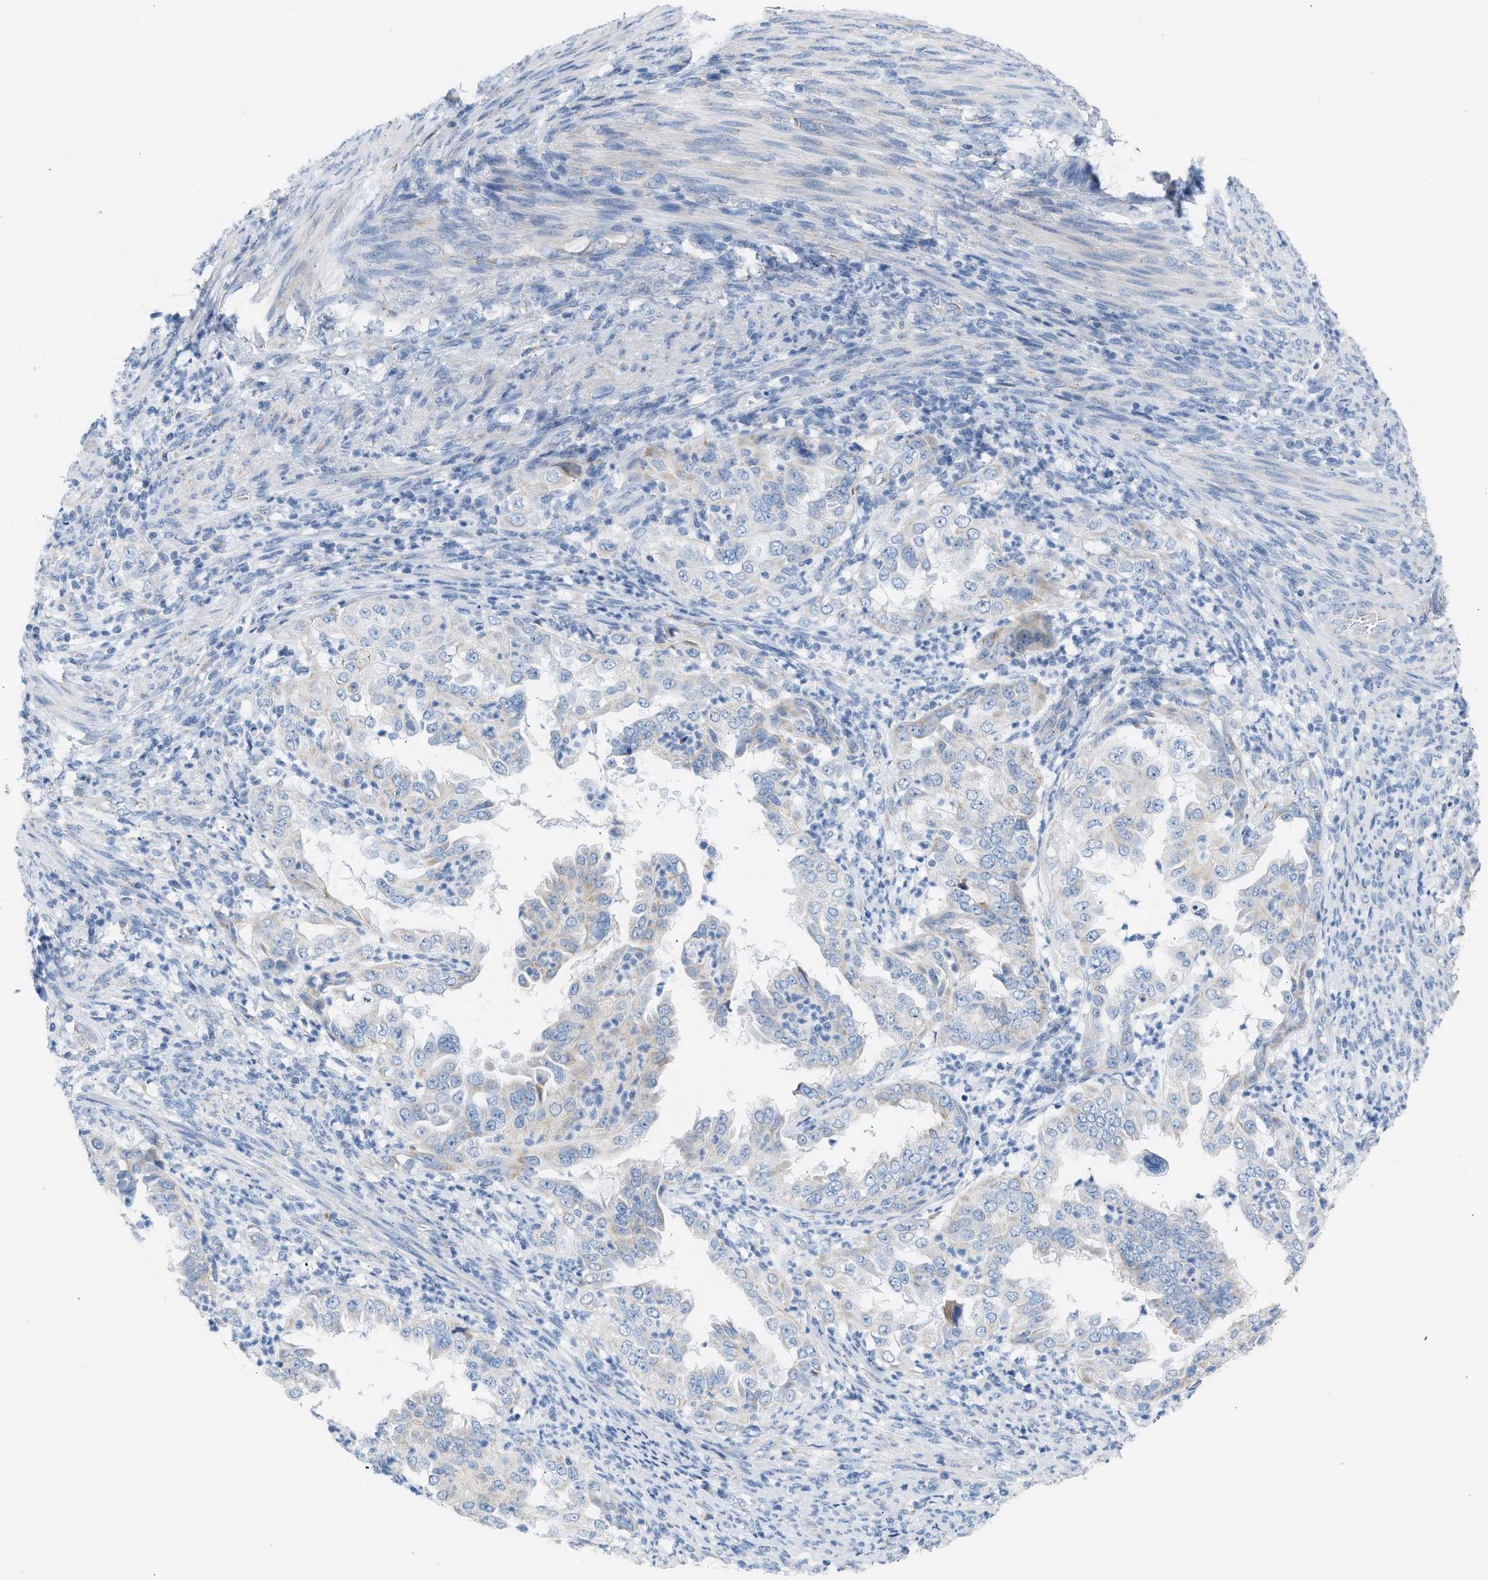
{"staining": {"intensity": "weak", "quantity": "<25%", "location": "cytoplasmic/membranous"}, "tissue": "endometrial cancer", "cell_type": "Tumor cells", "image_type": "cancer", "snomed": [{"axis": "morphology", "description": "Adenocarcinoma, NOS"}, {"axis": "topography", "description": "Endometrium"}], "caption": "DAB (3,3'-diaminobenzidine) immunohistochemical staining of adenocarcinoma (endometrial) shows no significant expression in tumor cells.", "gene": "NDUFS8", "patient": {"sex": "female", "age": 85}}